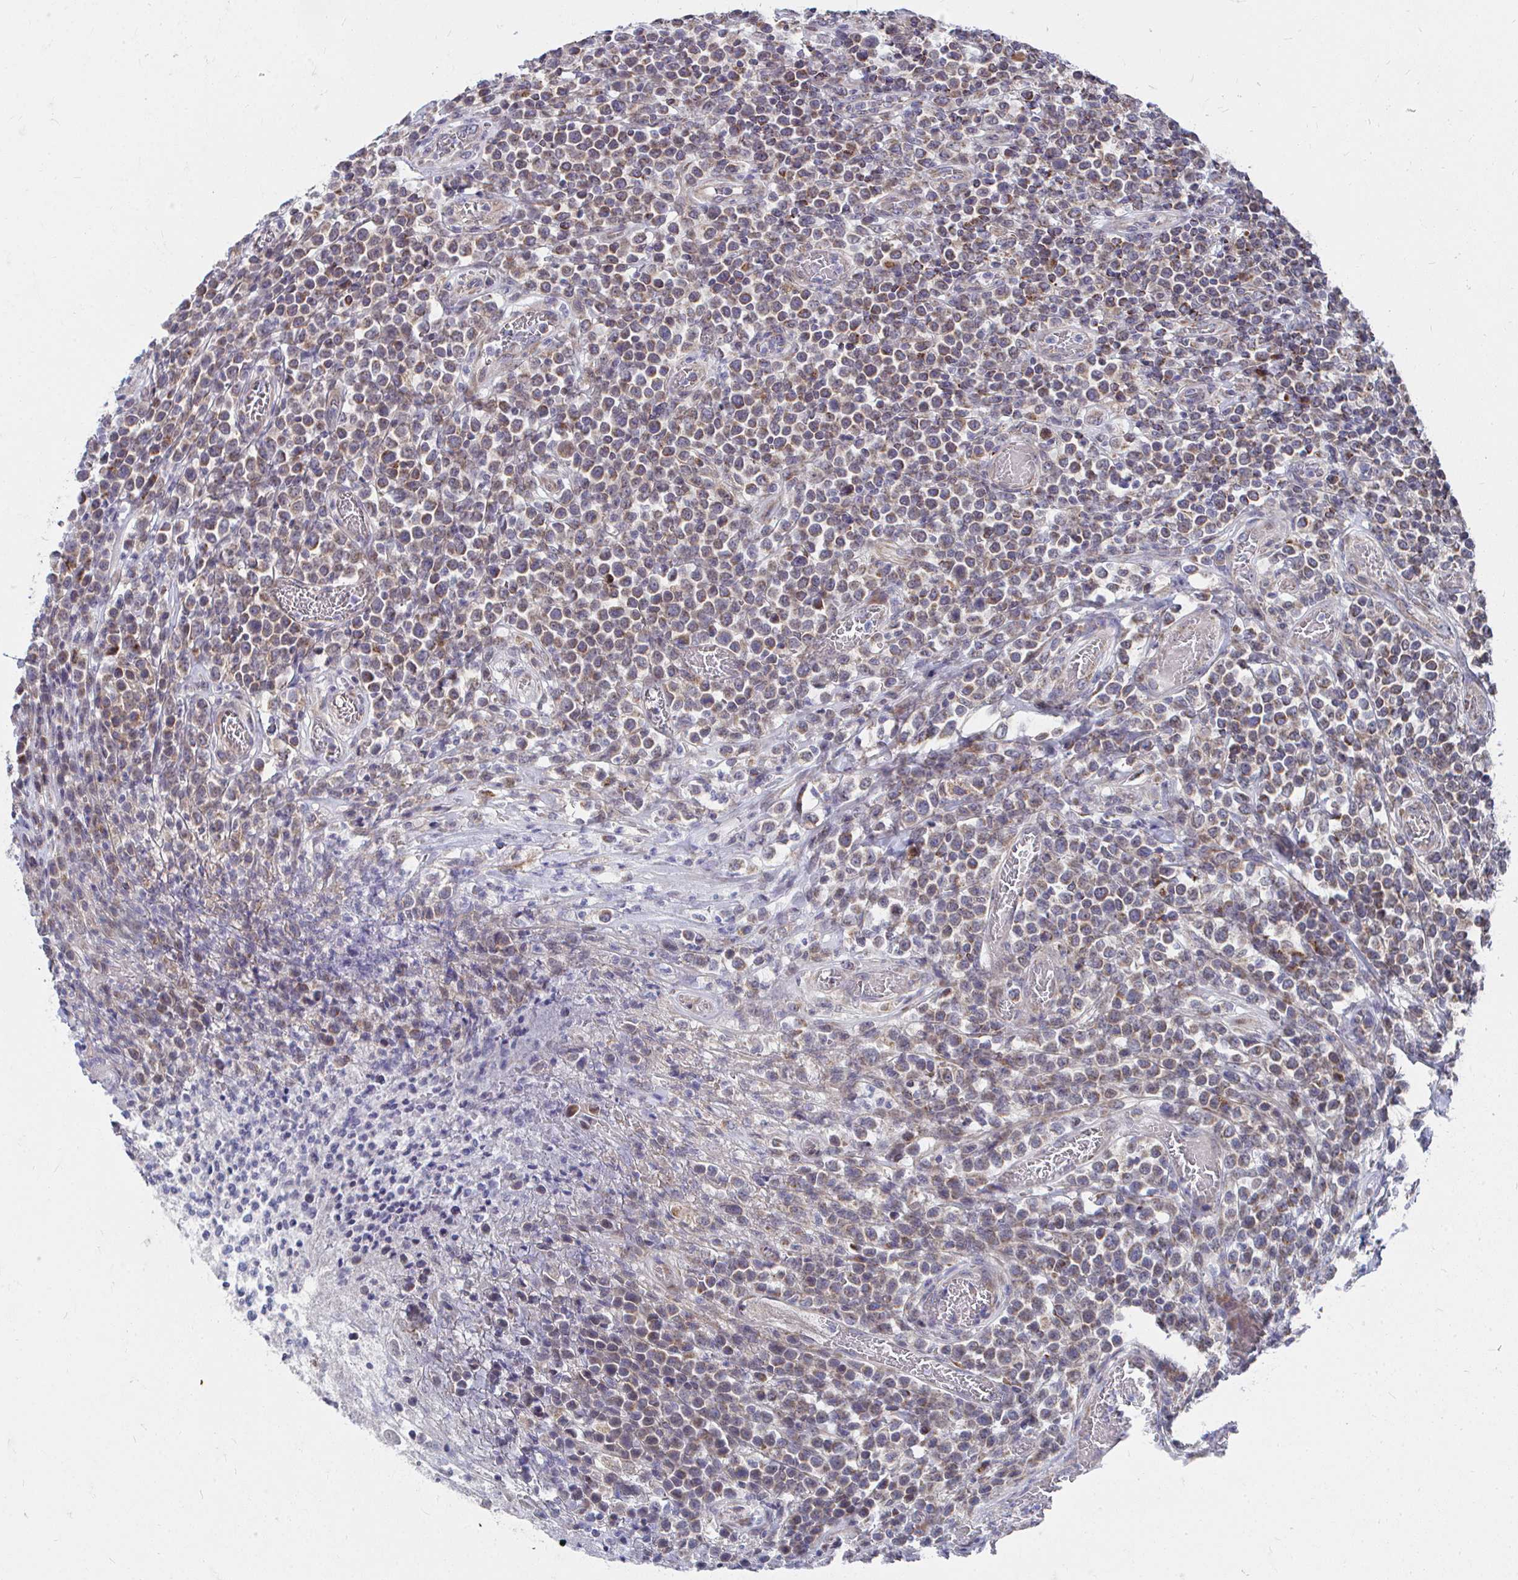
{"staining": {"intensity": "weak", "quantity": ">75%", "location": "cytoplasmic/membranous"}, "tissue": "lymphoma", "cell_type": "Tumor cells", "image_type": "cancer", "snomed": [{"axis": "morphology", "description": "Malignant lymphoma, non-Hodgkin's type, High grade"}, {"axis": "topography", "description": "Soft tissue"}], "caption": "The immunohistochemical stain labels weak cytoplasmic/membranous staining in tumor cells of lymphoma tissue. The protein is stained brown, and the nuclei are stained in blue (DAB (3,3'-diaminobenzidine) IHC with brightfield microscopy, high magnification).", "gene": "PEX3", "patient": {"sex": "female", "age": 56}}